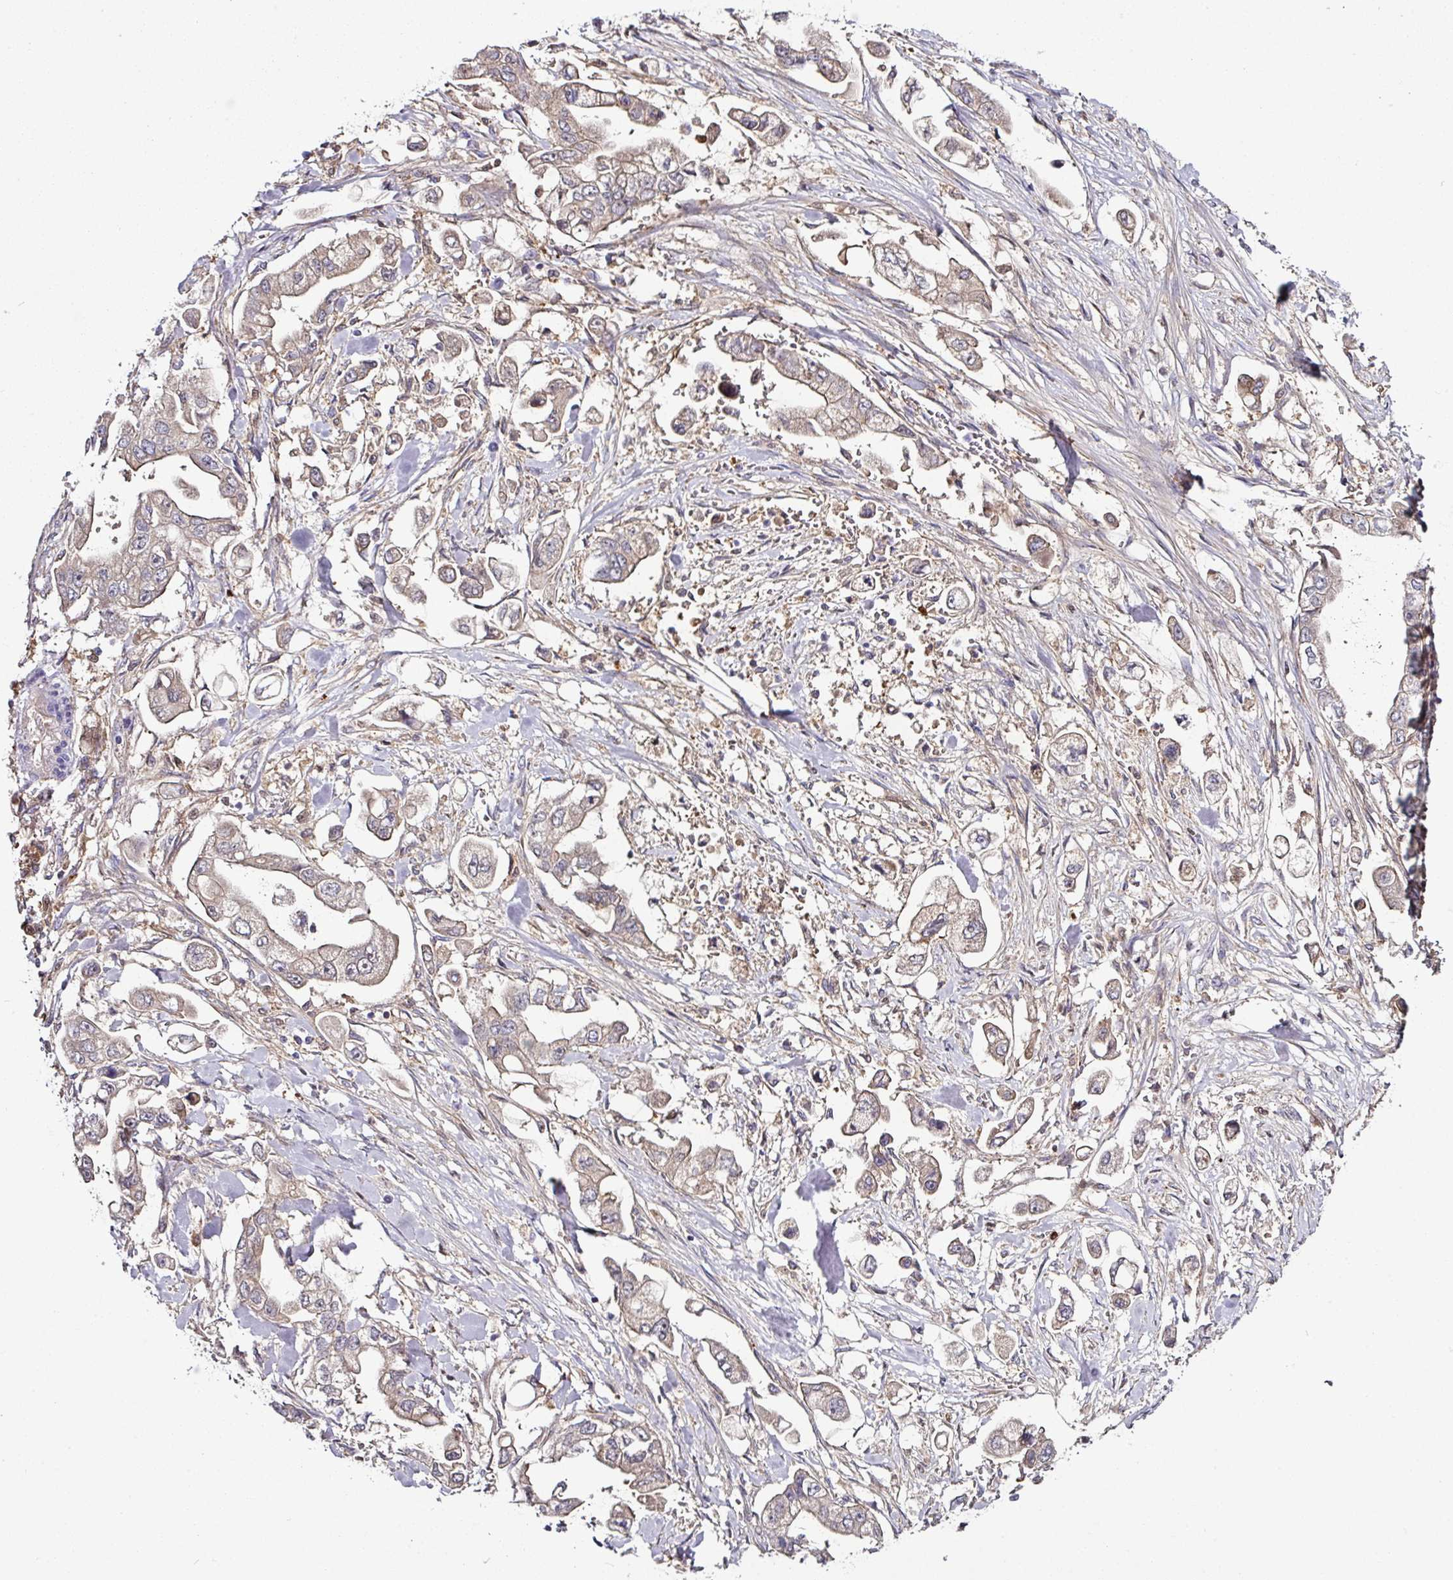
{"staining": {"intensity": "weak", "quantity": "<25%", "location": "cytoplasmic/membranous"}, "tissue": "stomach cancer", "cell_type": "Tumor cells", "image_type": "cancer", "snomed": [{"axis": "morphology", "description": "Adenocarcinoma, NOS"}, {"axis": "topography", "description": "Stomach"}], "caption": "An IHC photomicrograph of stomach adenocarcinoma is shown. There is no staining in tumor cells of stomach adenocarcinoma. (Stains: DAB IHC with hematoxylin counter stain, Microscopy: brightfield microscopy at high magnification).", "gene": "CTDSP2", "patient": {"sex": "male", "age": 62}}